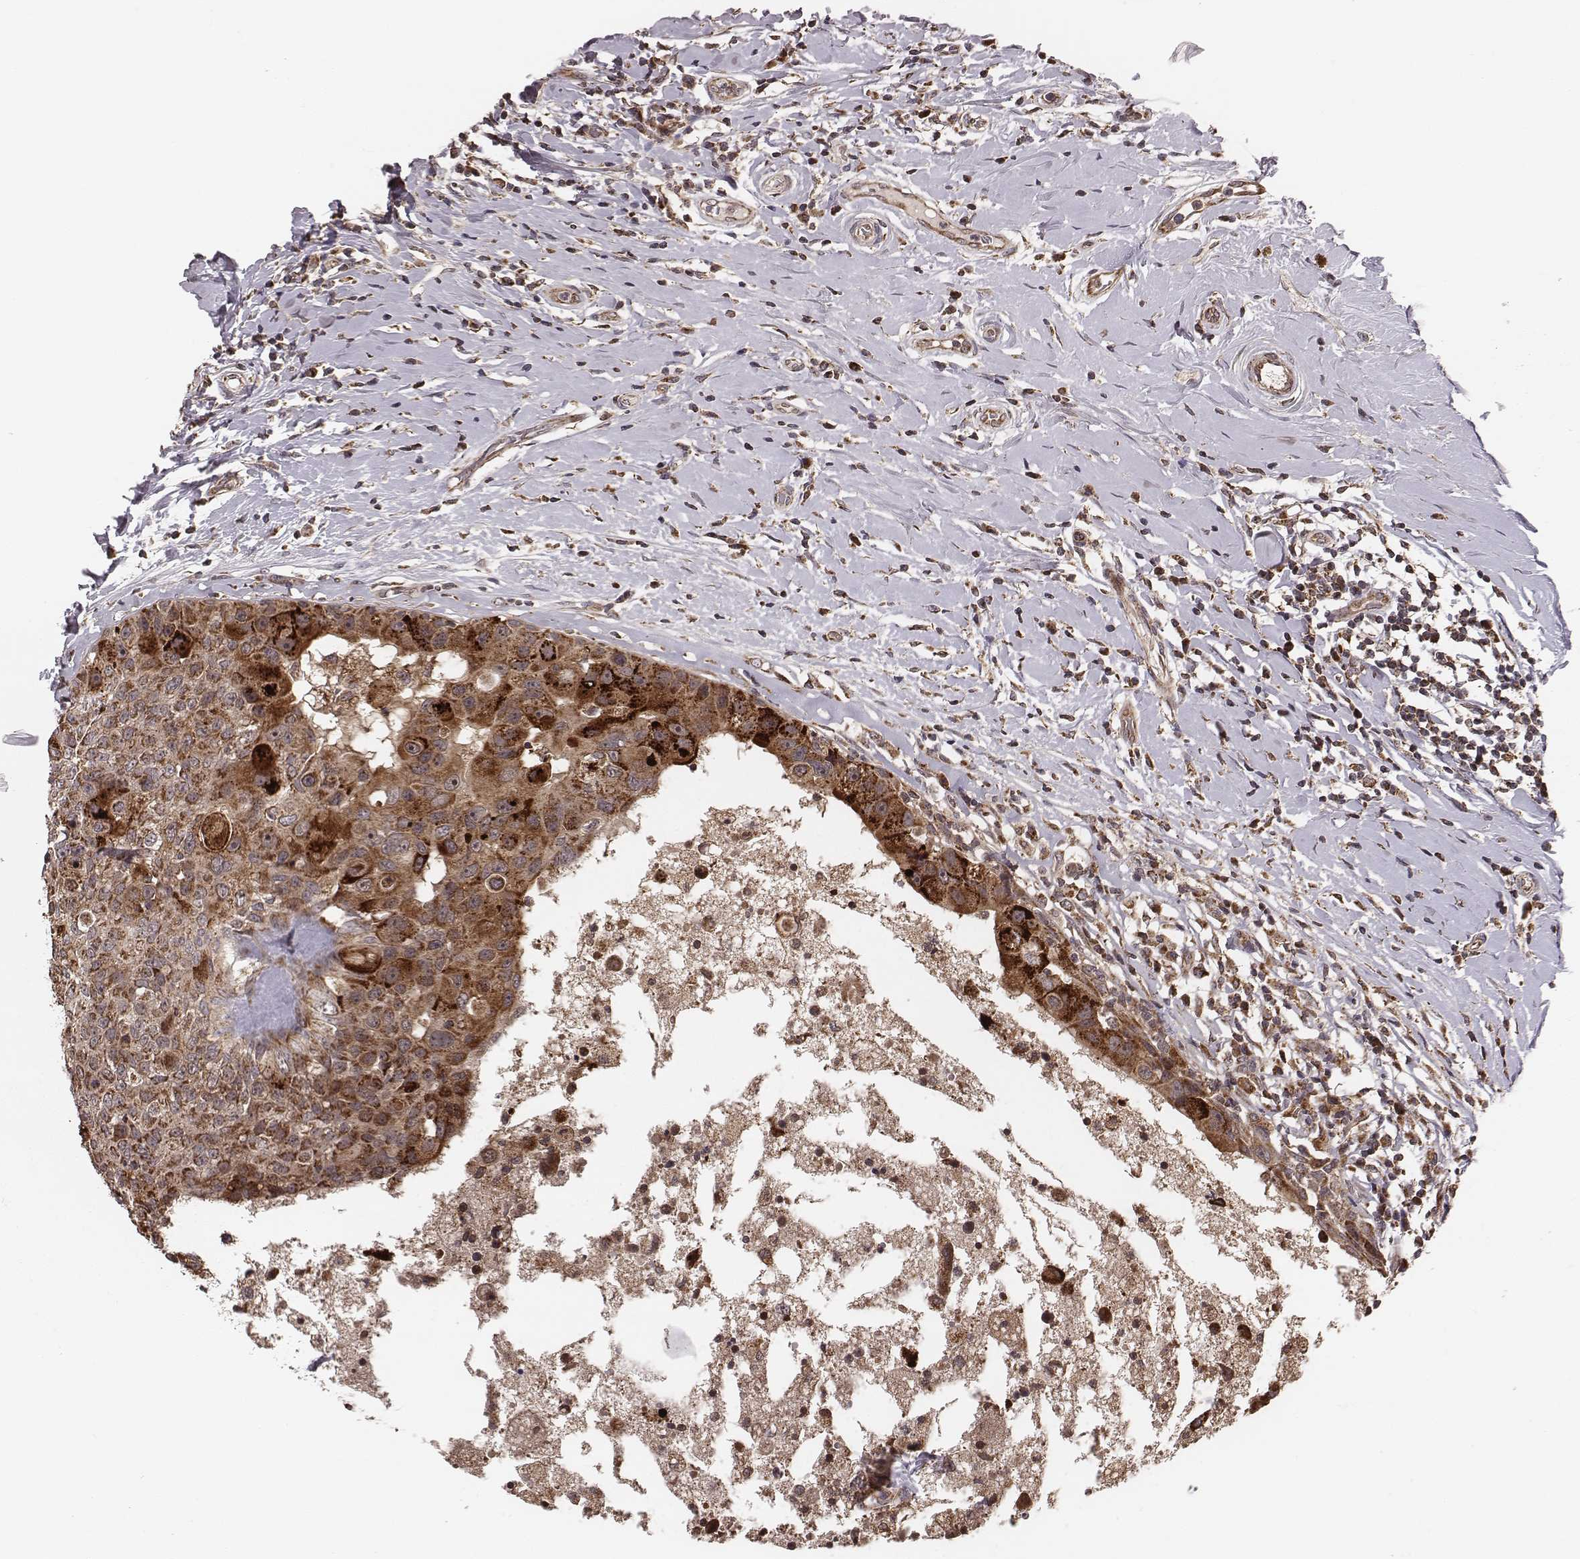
{"staining": {"intensity": "strong", "quantity": ">75%", "location": "cytoplasmic/membranous"}, "tissue": "breast cancer", "cell_type": "Tumor cells", "image_type": "cancer", "snomed": [{"axis": "morphology", "description": "Duct carcinoma"}, {"axis": "topography", "description": "Breast"}], "caption": "This photomicrograph reveals breast intraductal carcinoma stained with immunohistochemistry to label a protein in brown. The cytoplasmic/membranous of tumor cells show strong positivity for the protein. Nuclei are counter-stained blue.", "gene": "ZDHHC21", "patient": {"sex": "female", "age": 27}}